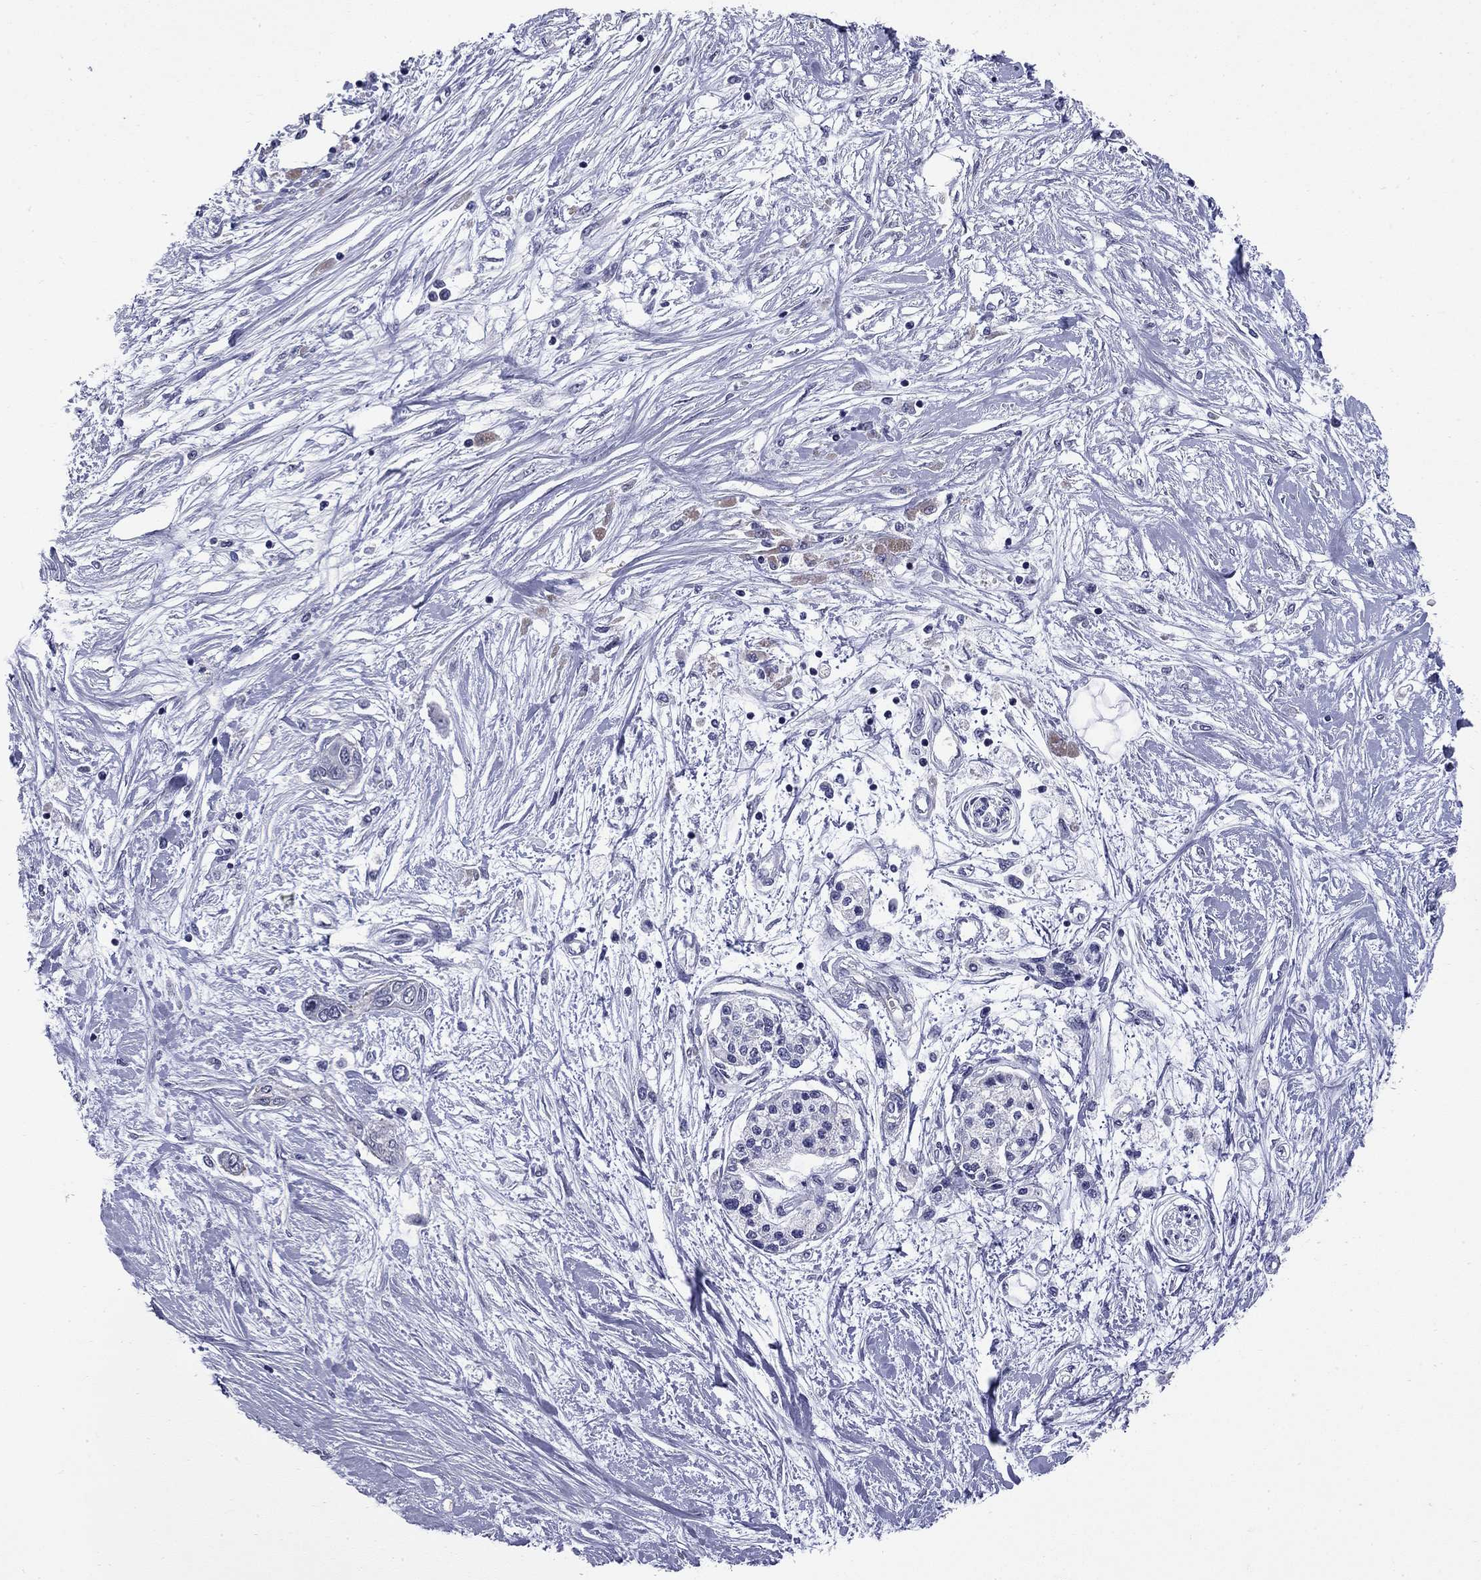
{"staining": {"intensity": "negative", "quantity": "none", "location": "none"}, "tissue": "pancreatic cancer", "cell_type": "Tumor cells", "image_type": "cancer", "snomed": [{"axis": "morphology", "description": "Adenocarcinoma, NOS"}, {"axis": "topography", "description": "Pancreas"}], "caption": "DAB immunohistochemical staining of pancreatic cancer (adenocarcinoma) displays no significant expression in tumor cells. The staining is performed using DAB (3,3'-diaminobenzidine) brown chromogen with nuclei counter-stained in using hematoxylin.", "gene": "HTR4", "patient": {"sex": "female", "age": 77}}